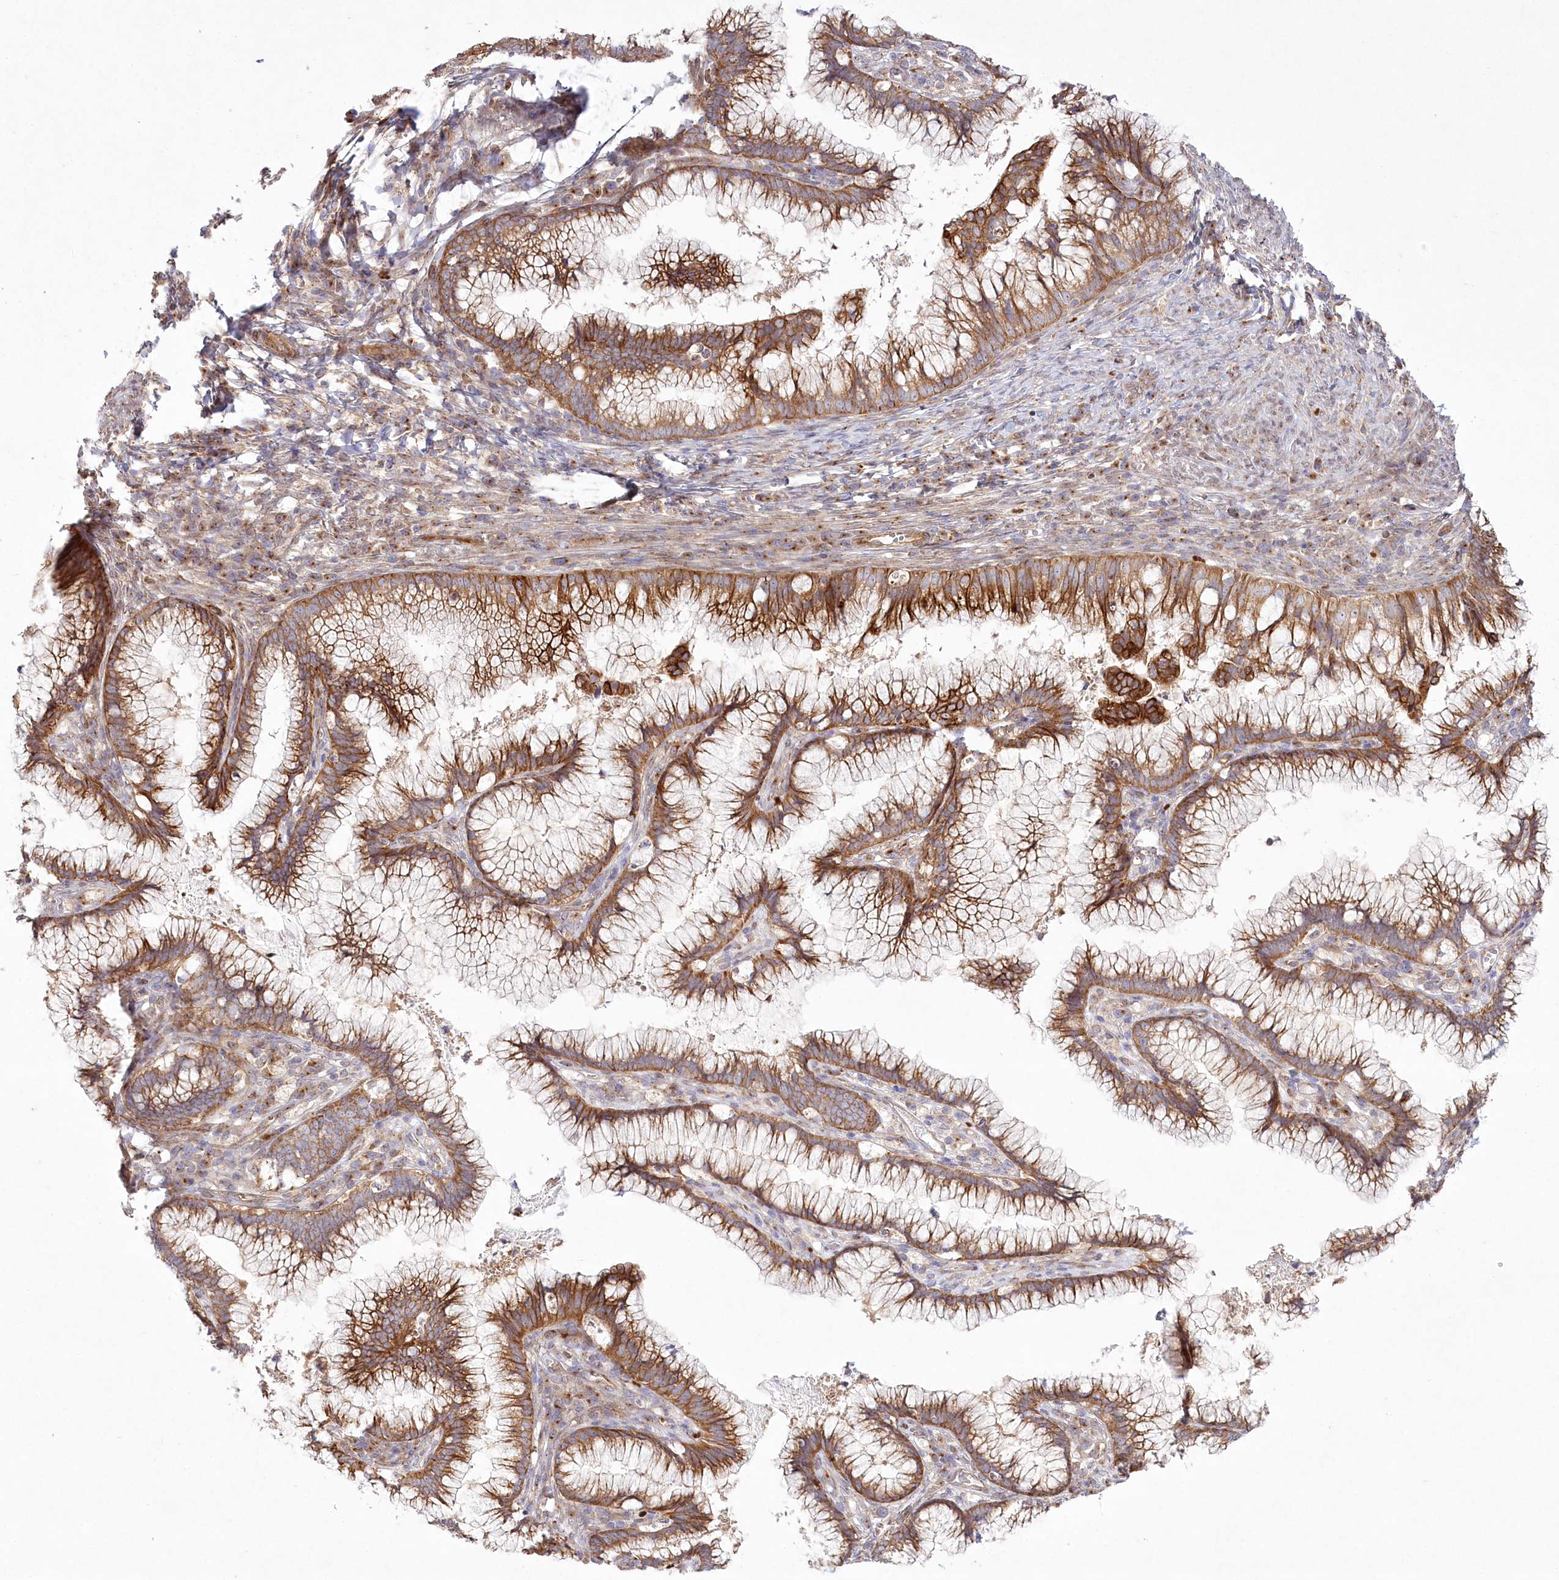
{"staining": {"intensity": "moderate", "quantity": ">75%", "location": "cytoplasmic/membranous"}, "tissue": "cervical cancer", "cell_type": "Tumor cells", "image_type": "cancer", "snomed": [{"axis": "morphology", "description": "Adenocarcinoma, NOS"}, {"axis": "topography", "description": "Cervix"}], "caption": "Adenocarcinoma (cervical) stained with IHC exhibits moderate cytoplasmic/membranous expression in approximately >75% of tumor cells.", "gene": "COMMD3", "patient": {"sex": "female", "age": 36}}